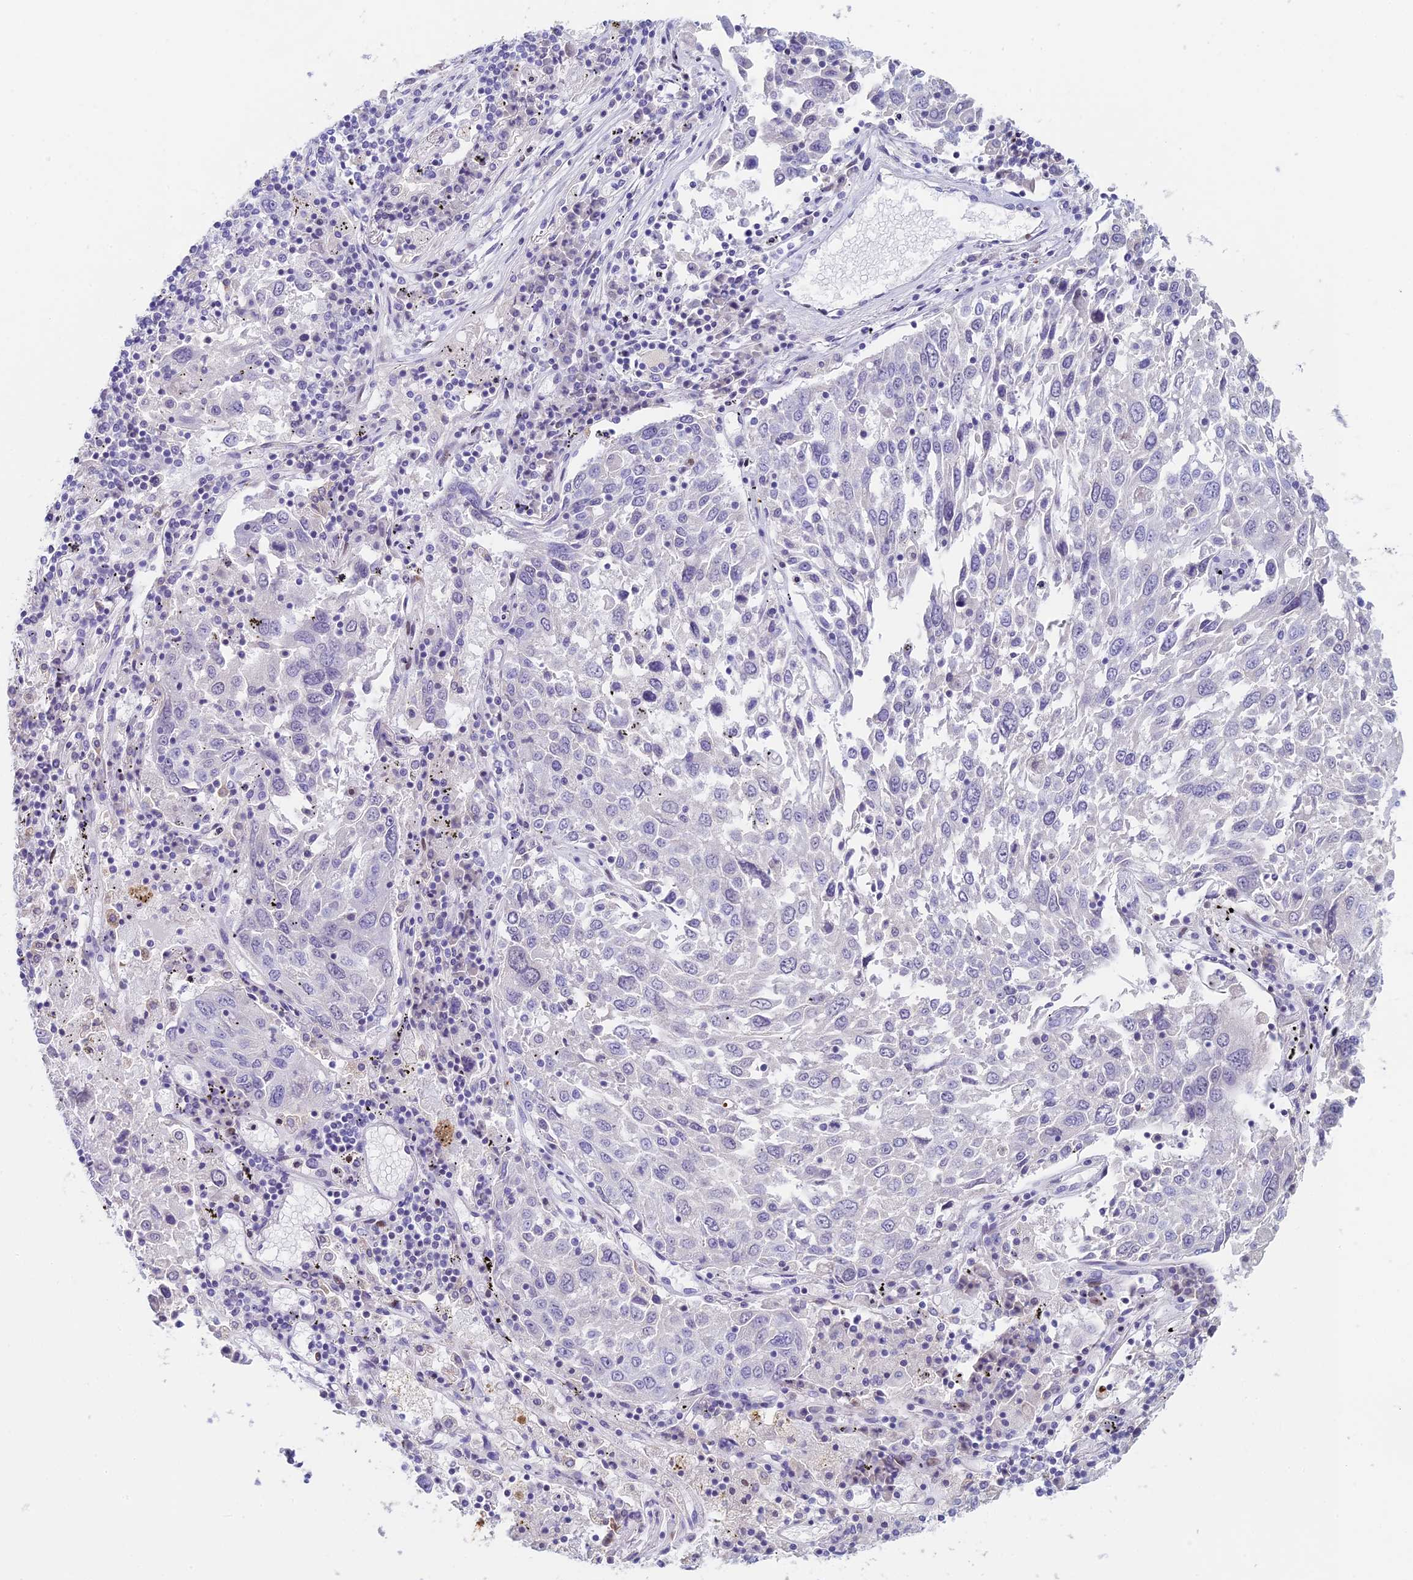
{"staining": {"intensity": "negative", "quantity": "none", "location": "none"}, "tissue": "lung cancer", "cell_type": "Tumor cells", "image_type": "cancer", "snomed": [{"axis": "morphology", "description": "Squamous cell carcinoma, NOS"}, {"axis": "topography", "description": "Lung"}], "caption": "This is a histopathology image of IHC staining of lung cancer (squamous cell carcinoma), which shows no staining in tumor cells.", "gene": "REXO5", "patient": {"sex": "male", "age": 65}}